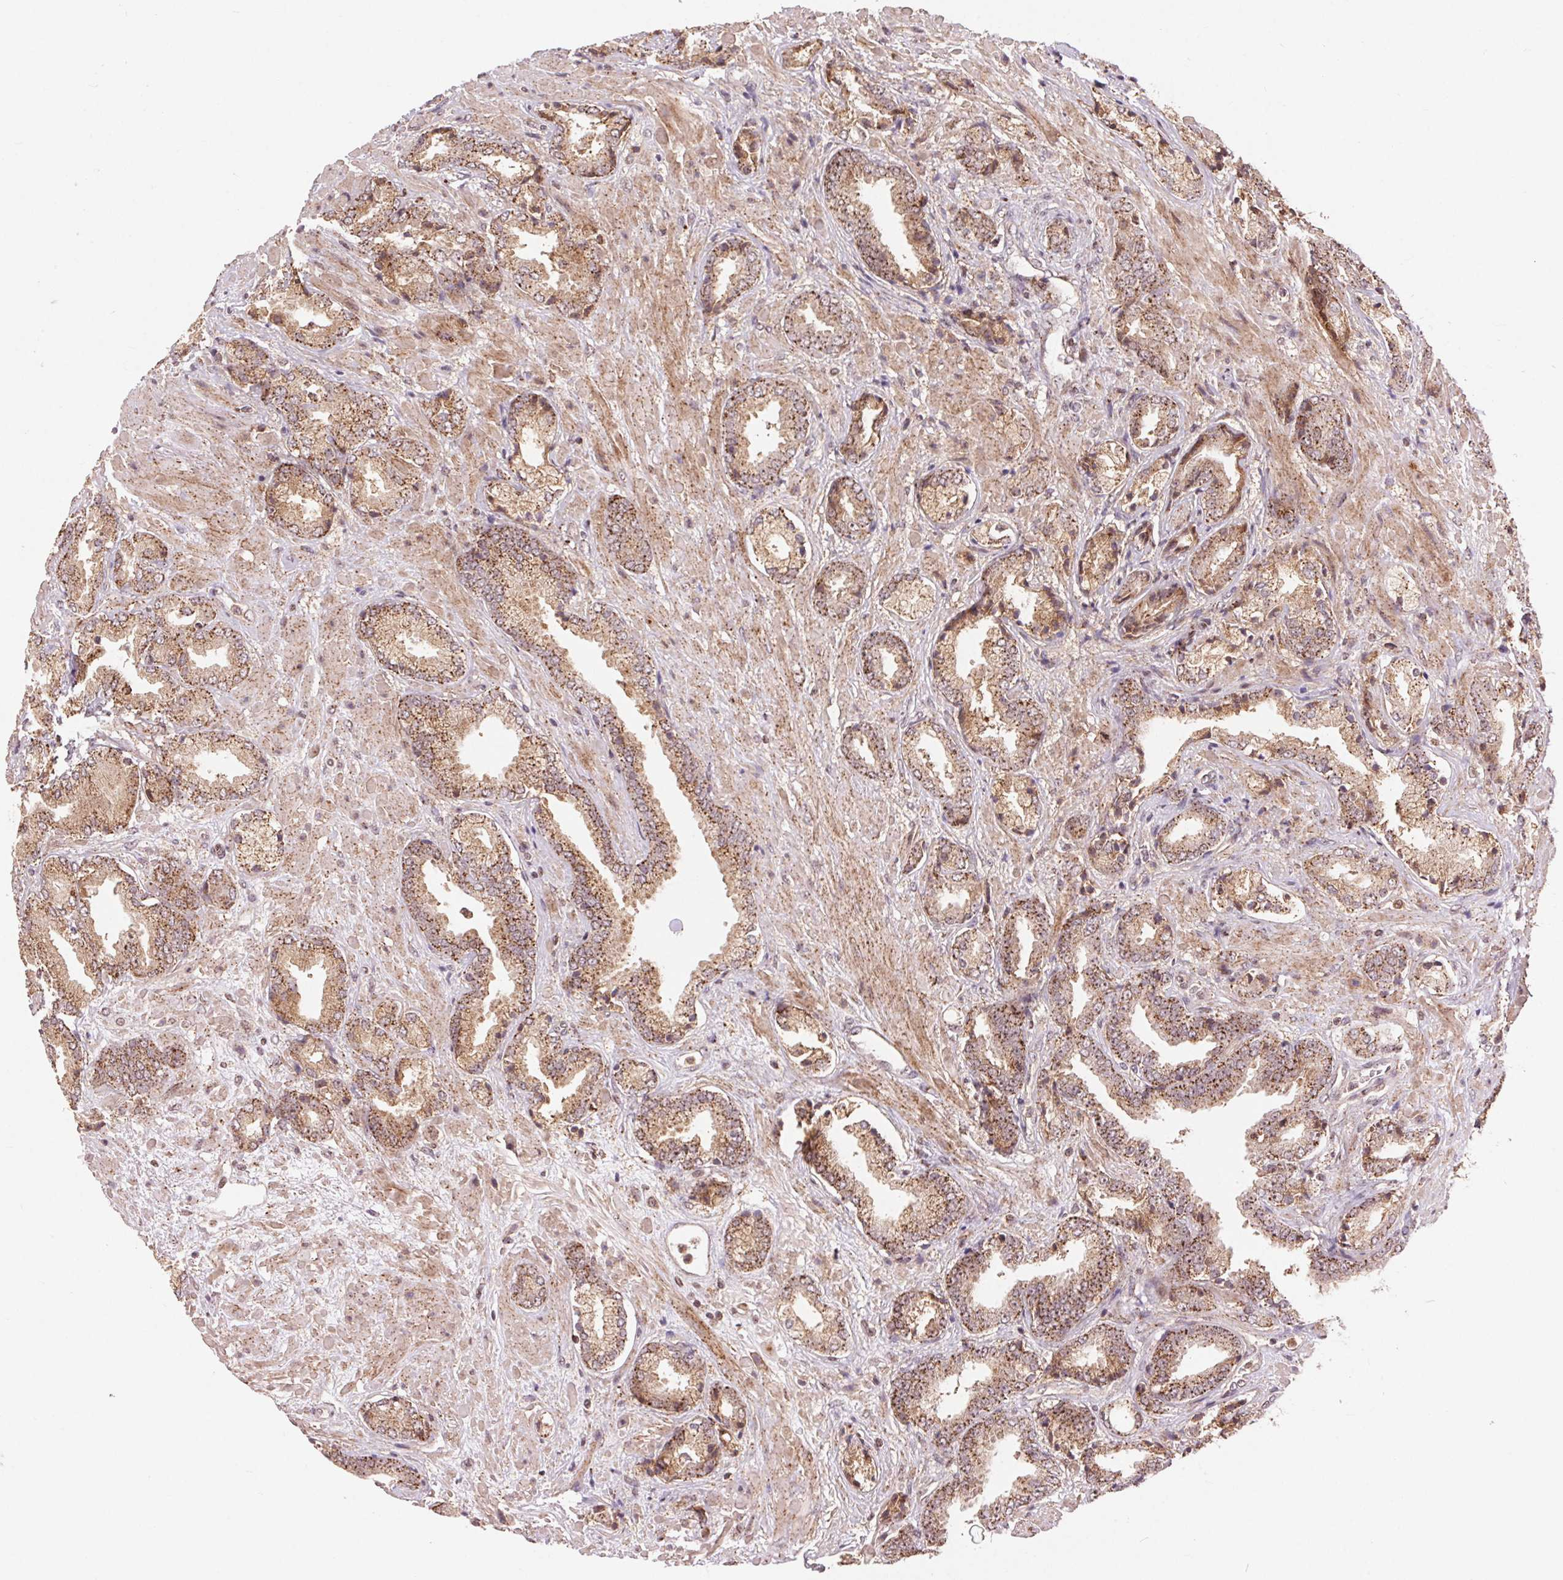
{"staining": {"intensity": "moderate", "quantity": ">75%", "location": "cytoplasmic/membranous"}, "tissue": "prostate cancer", "cell_type": "Tumor cells", "image_type": "cancer", "snomed": [{"axis": "morphology", "description": "Adenocarcinoma, High grade"}, {"axis": "topography", "description": "Prostate"}], "caption": "A brown stain labels moderate cytoplasmic/membranous expression of a protein in human prostate adenocarcinoma (high-grade) tumor cells.", "gene": "CHMP4B", "patient": {"sex": "male", "age": 56}}